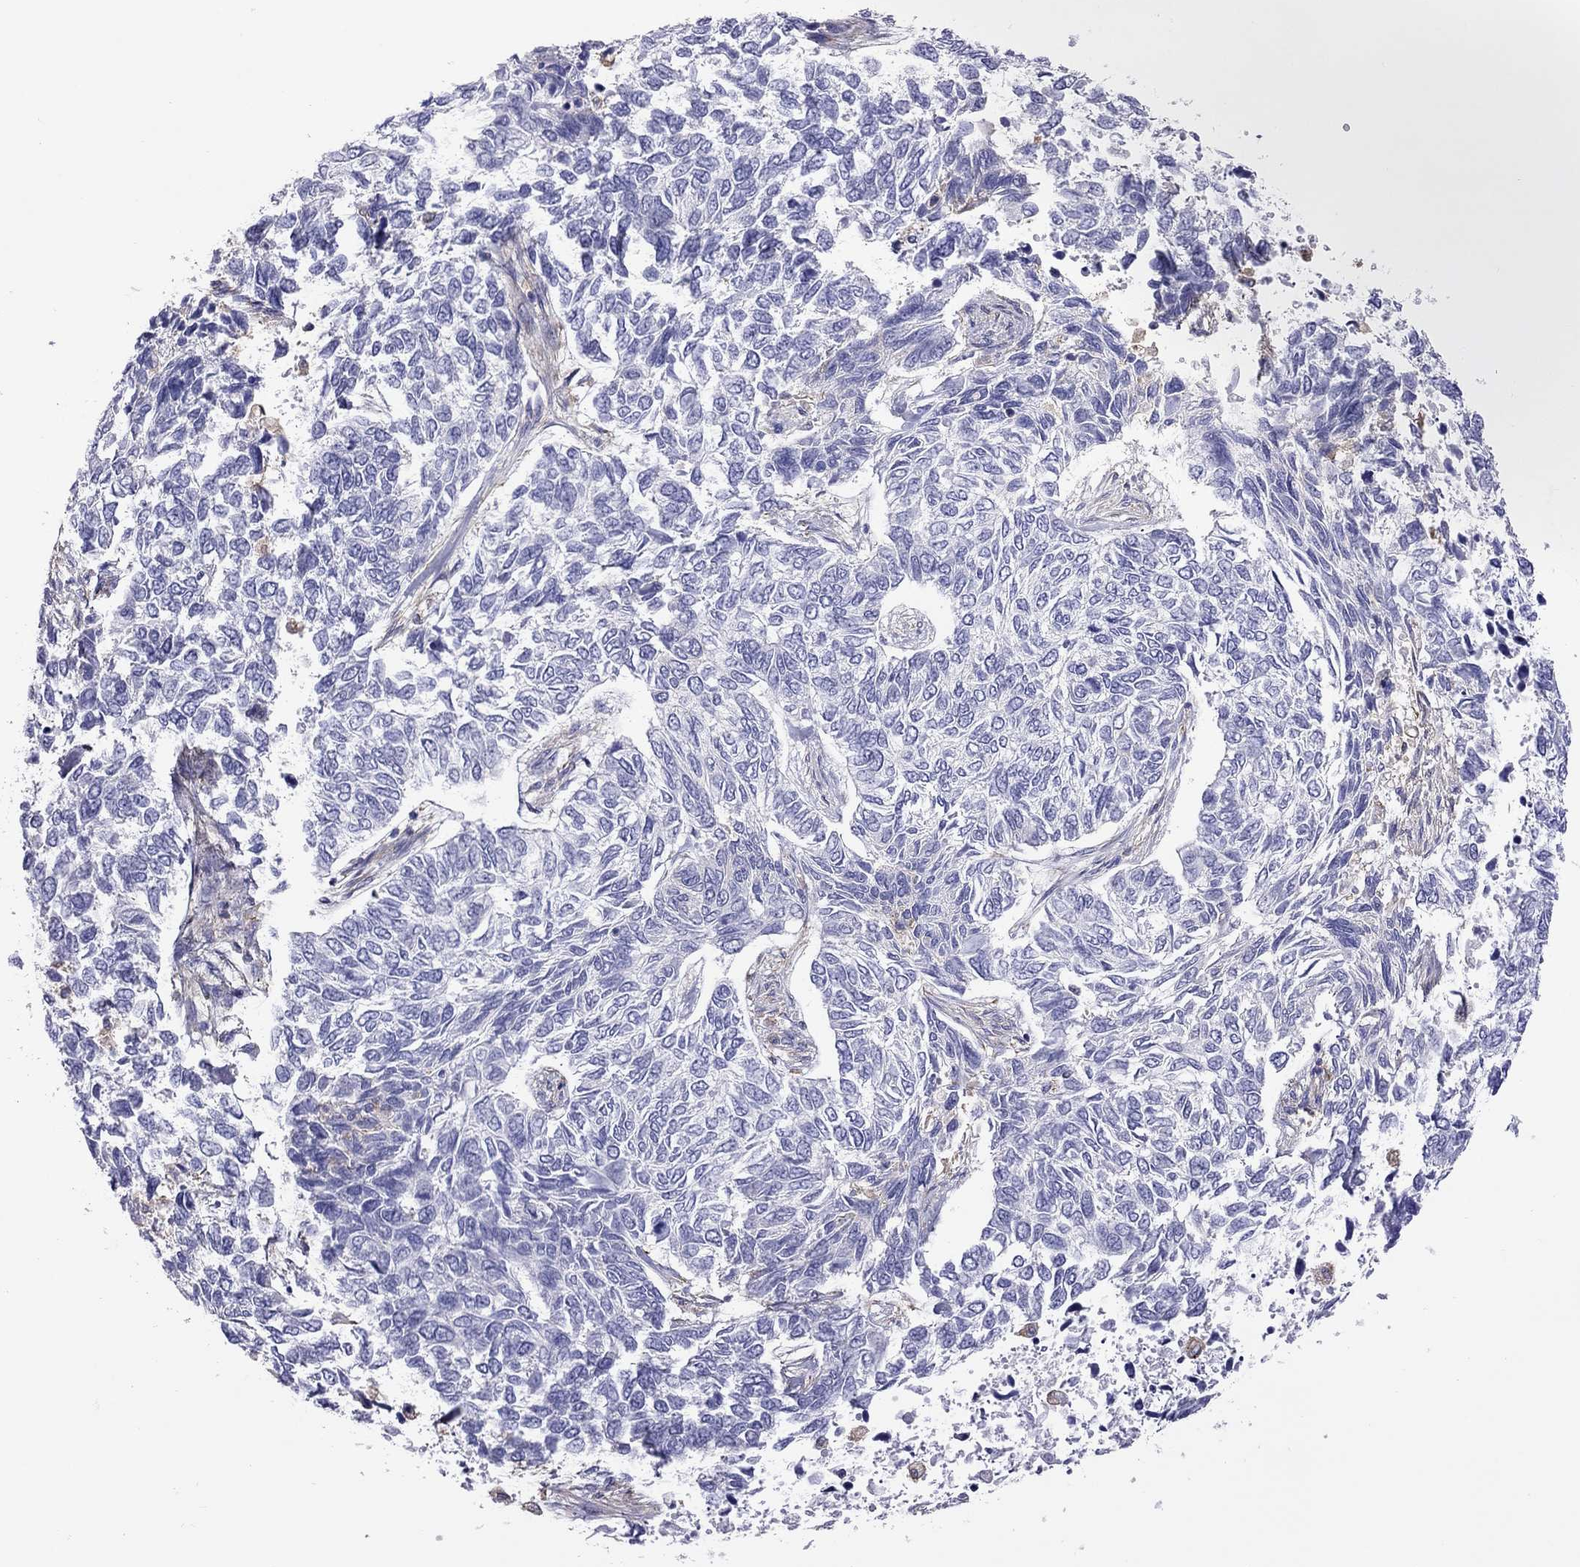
{"staining": {"intensity": "negative", "quantity": "none", "location": "none"}, "tissue": "skin cancer", "cell_type": "Tumor cells", "image_type": "cancer", "snomed": [{"axis": "morphology", "description": "Basal cell carcinoma"}, {"axis": "topography", "description": "Skin"}], "caption": "Tumor cells are negative for protein expression in human skin cancer. Nuclei are stained in blue.", "gene": "ALOX15B", "patient": {"sex": "female", "age": 65}}